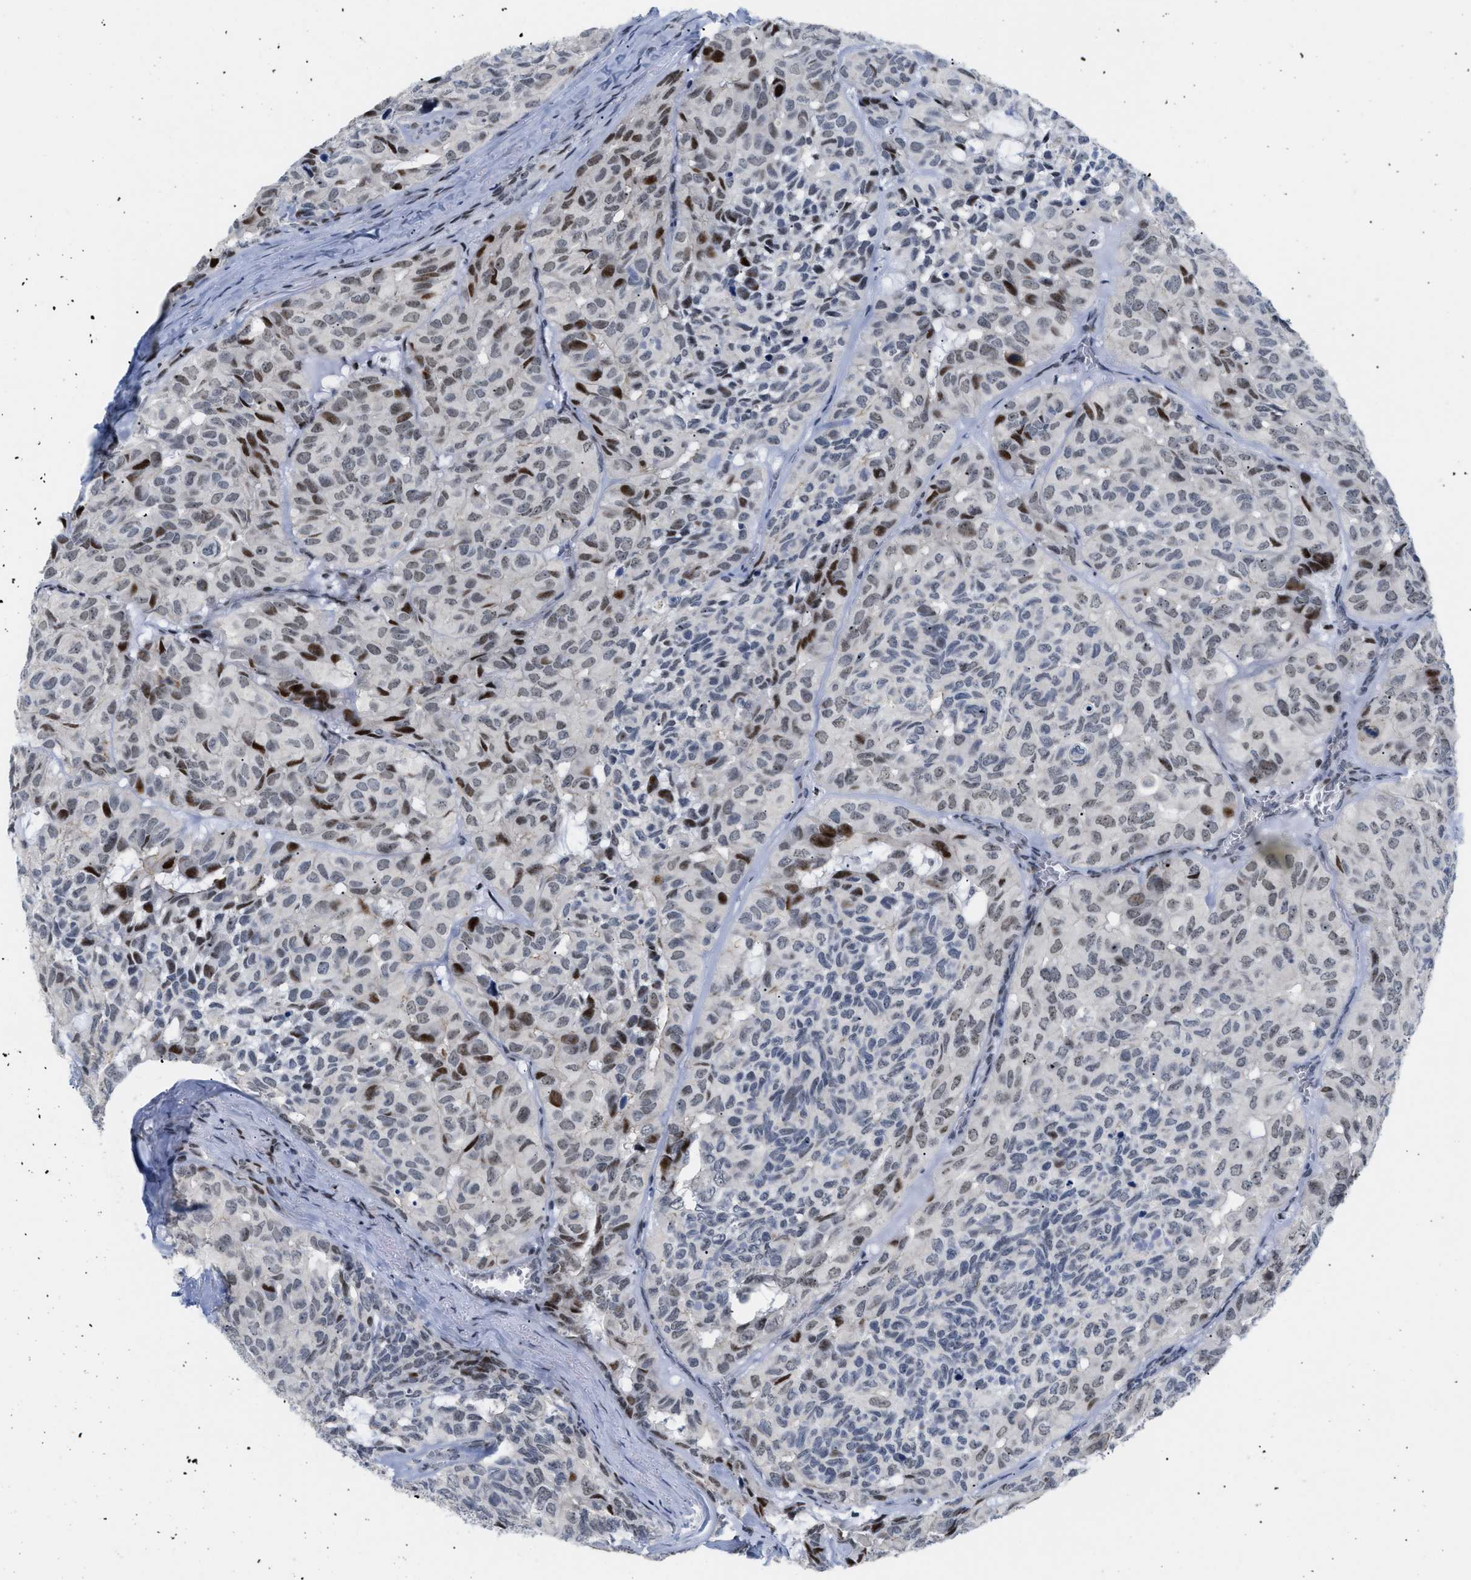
{"staining": {"intensity": "strong", "quantity": "<25%", "location": "nuclear"}, "tissue": "head and neck cancer", "cell_type": "Tumor cells", "image_type": "cancer", "snomed": [{"axis": "morphology", "description": "Adenocarcinoma, NOS"}, {"axis": "topography", "description": "Salivary gland, NOS"}, {"axis": "topography", "description": "Head-Neck"}], "caption": "Human adenocarcinoma (head and neck) stained for a protein (brown) demonstrates strong nuclear positive positivity in approximately <25% of tumor cells.", "gene": "MED1", "patient": {"sex": "female", "age": 76}}